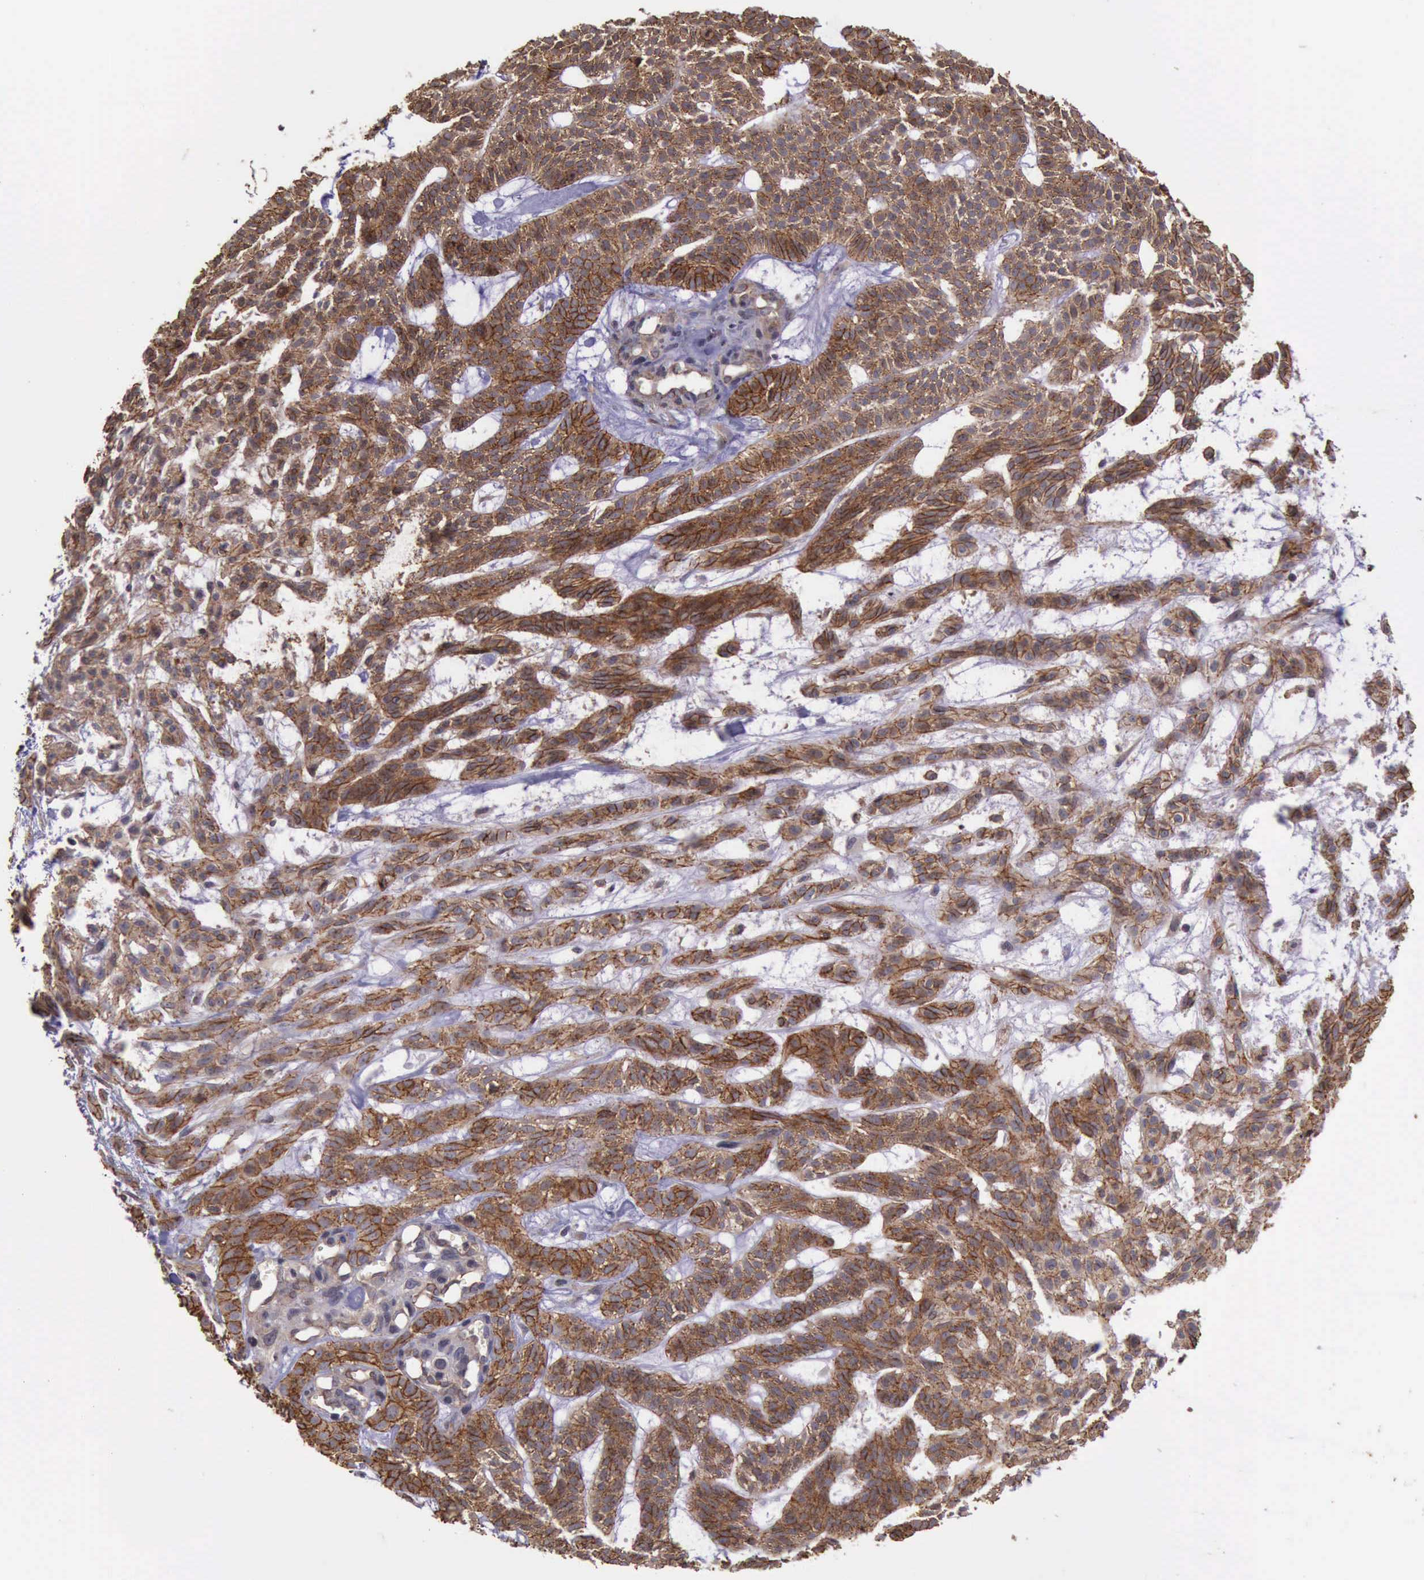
{"staining": {"intensity": "strong", "quantity": ">75%", "location": "cytoplasmic/membranous"}, "tissue": "skin cancer", "cell_type": "Tumor cells", "image_type": "cancer", "snomed": [{"axis": "morphology", "description": "Basal cell carcinoma"}, {"axis": "topography", "description": "Skin"}], "caption": "Immunohistochemistry micrograph of neoplastic tissue: human skin cancer (basal cell carcinoma) stained using immunohistochemistry reveals high levels of strong protein expression localized specifically in the cytoplasmic/membranous of tumor cells, appearing as a cytoplasmic/membranous brown color.", "gene": "CTNNB1", "patient": {"sex": "male", "age": 75}}